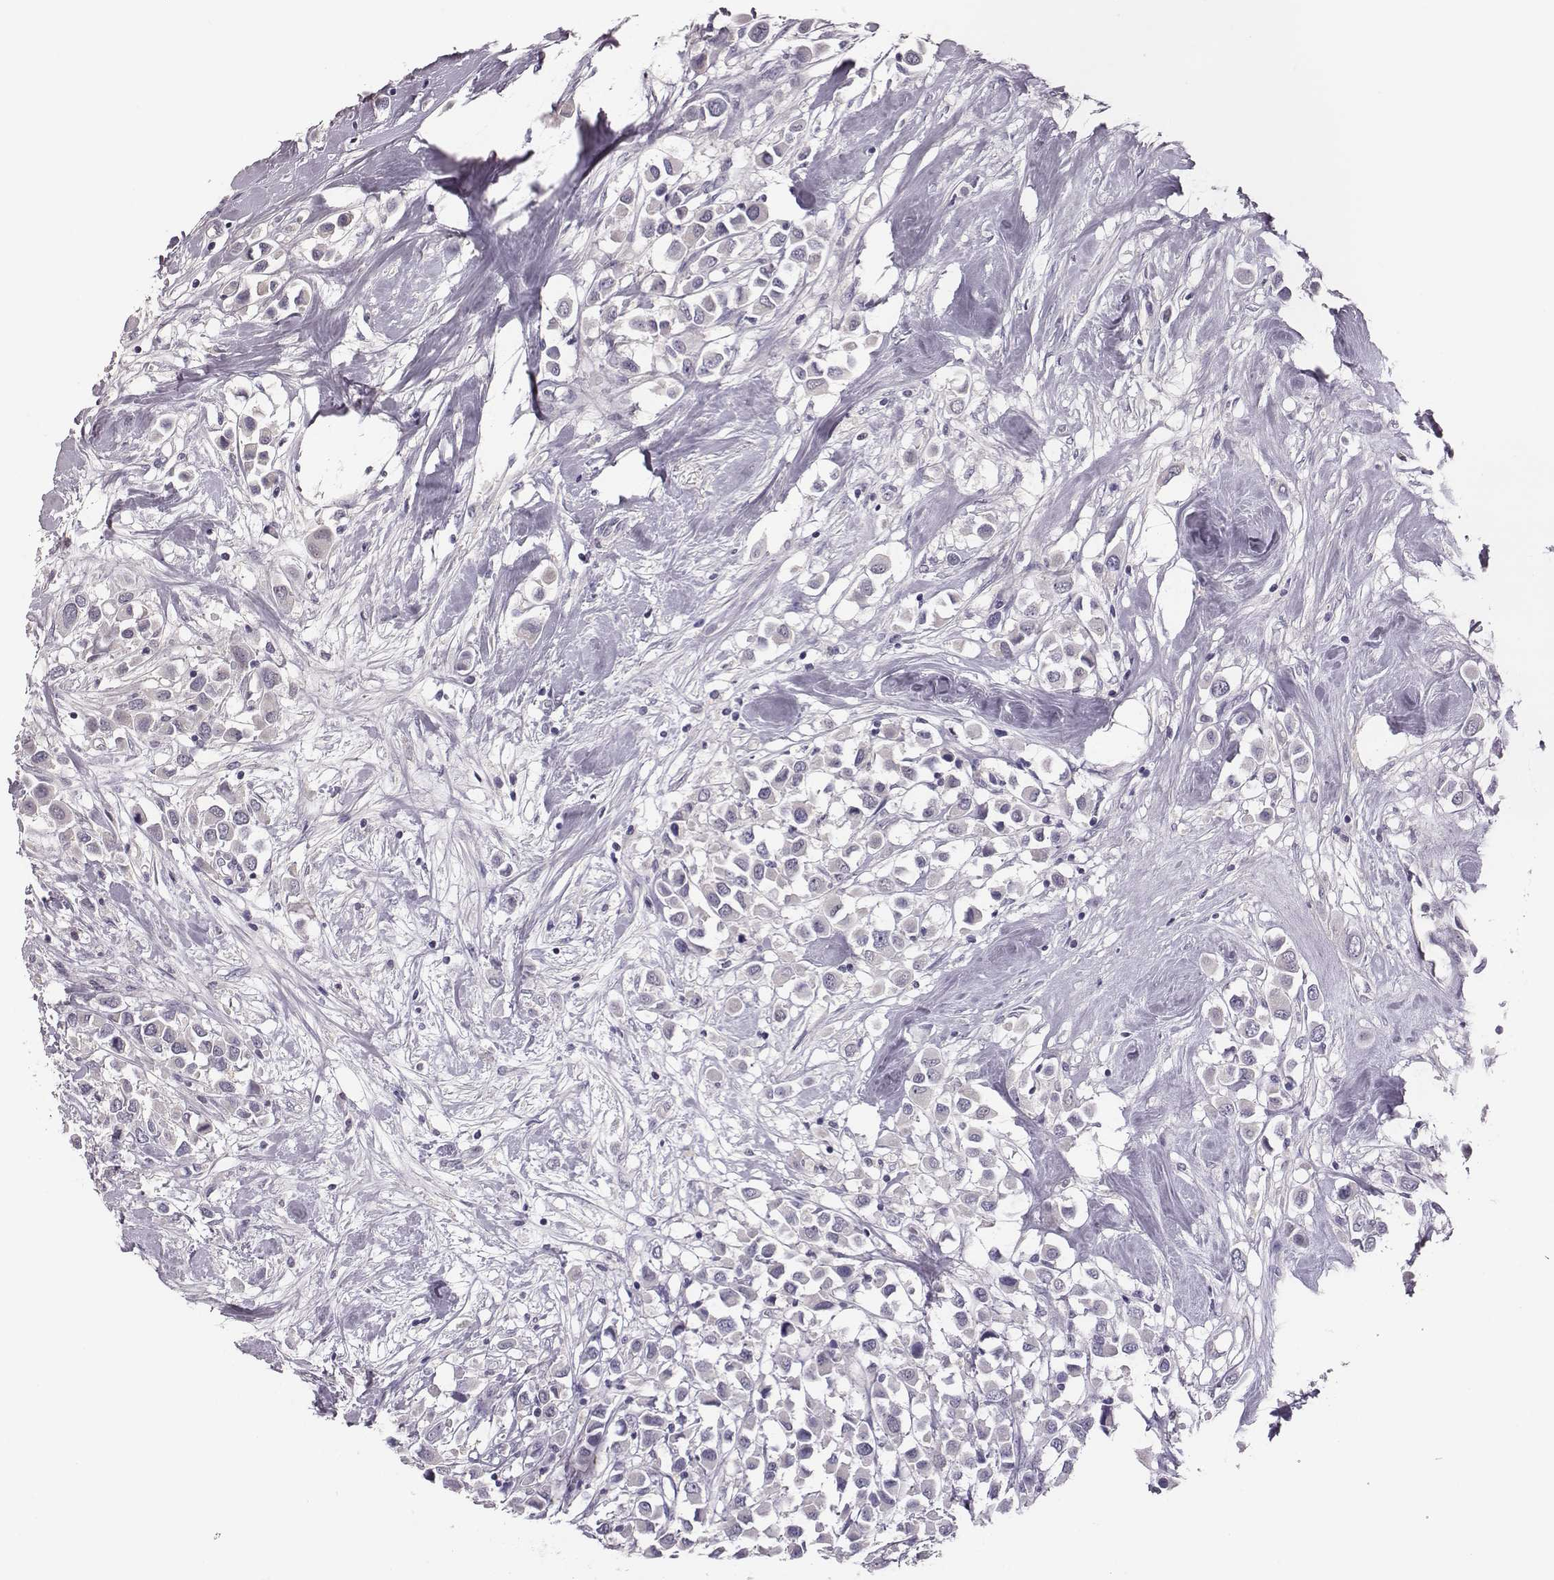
{"staining": {"intensity": "negative", "quantity": "none", "location": "none"}, "tissue": "breast cancer", "cell_type": "Tumor cells", "image_type": "cancer", "snomed": [{"axis": "morphology", "description": "Duct carcinoma"}, {"axis": "topography", "description": "Breast"}], "caption": "Breast intraductal carcinoma was stained to show a protein in brown. There is no significant positivity in tumor cells.", "gene": "KMO", "patient": {"sex": "female", "age": 61}}